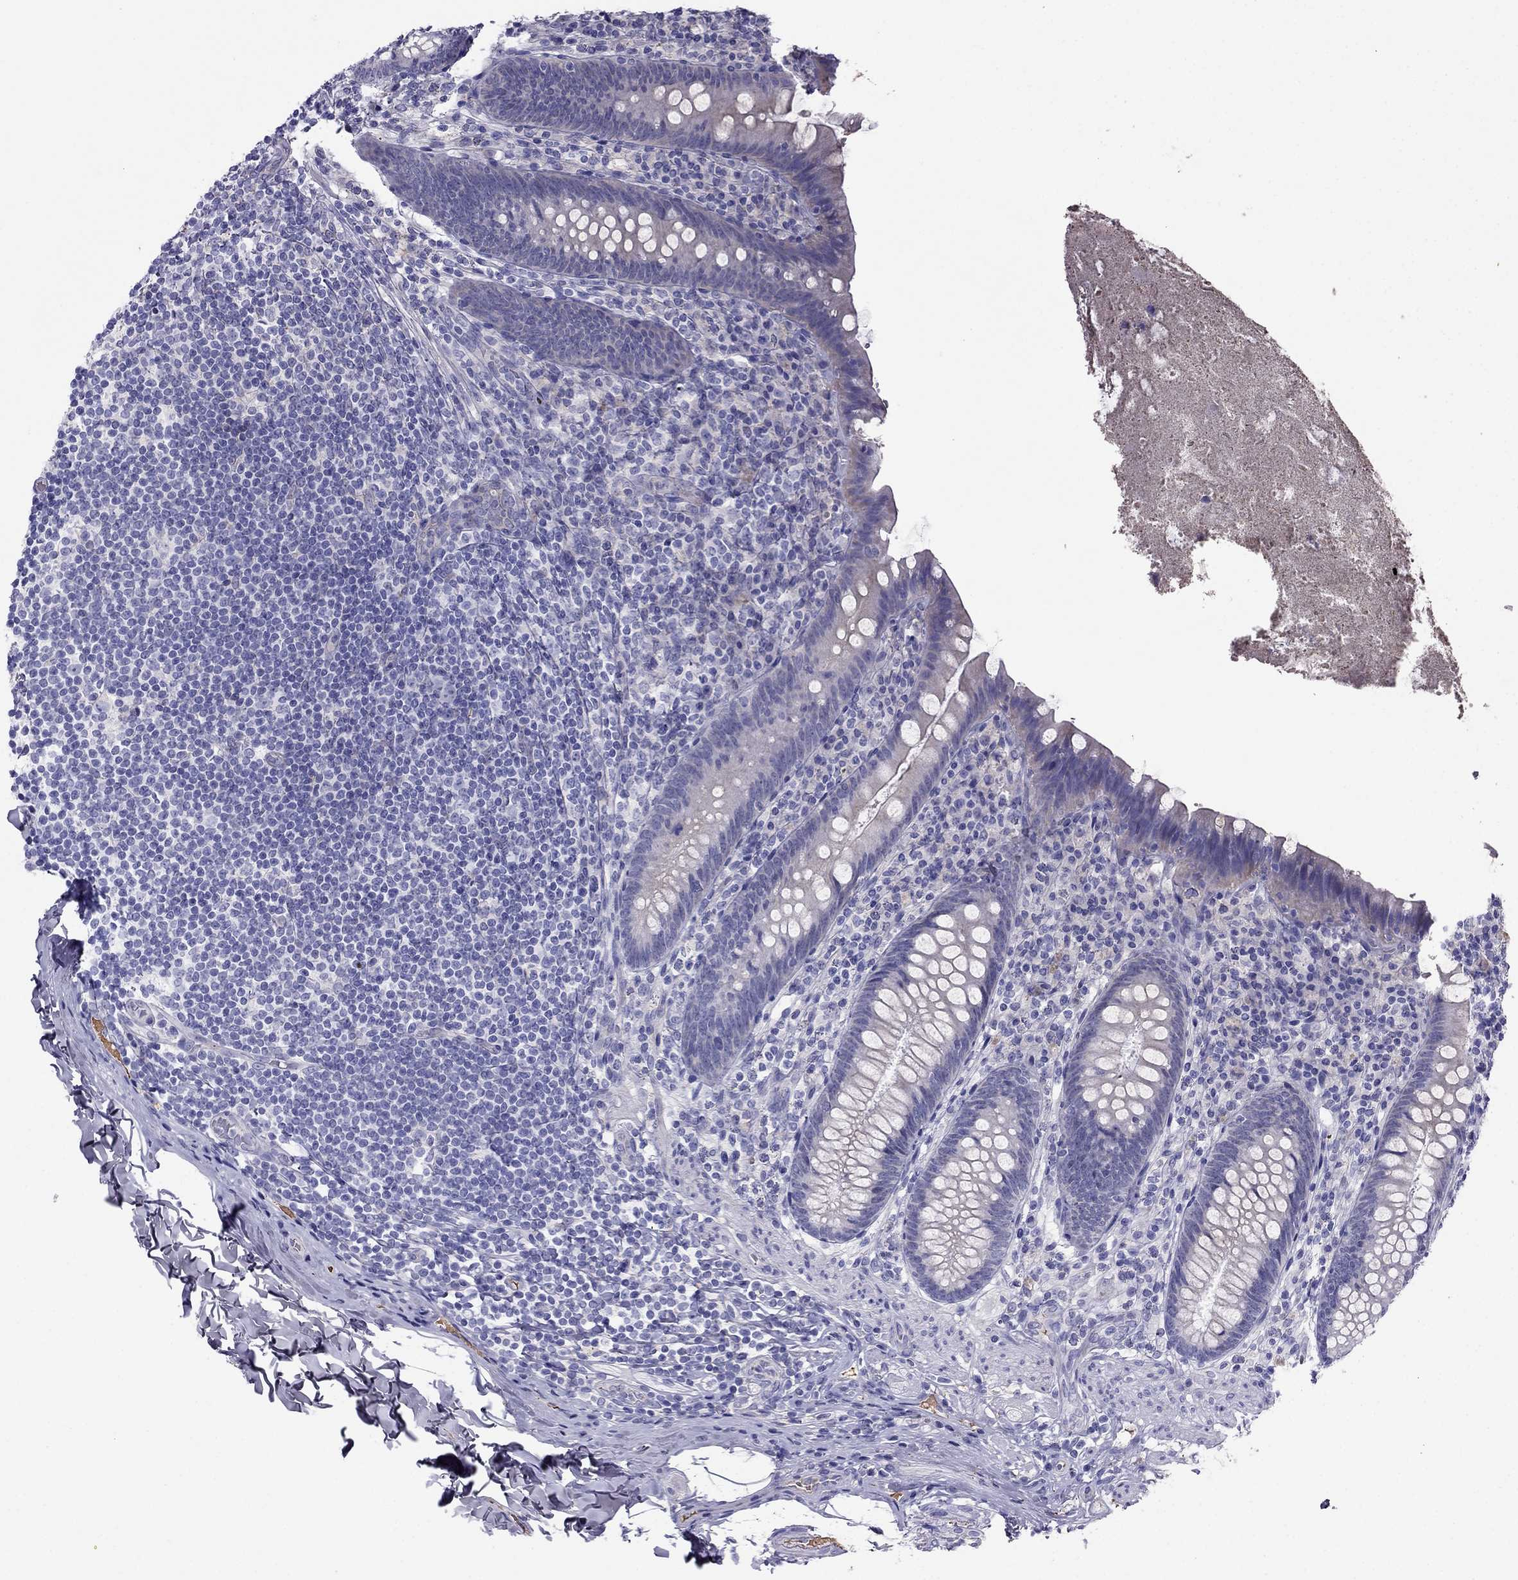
{"staining": {"intensity": "negative", "quantity": "none", "location": "none"}, "tissue": "appendix", "cell_type": "Glandular cells", "image_type": "normal", "snomed": [{"axis": "morphology", "description": "Normal tissue, NOS"}, {"axis": "topography", "description": "Appendix"}], "caption": "Glandular cells show no significant positivity in normal appendix.", "gene": "TBC1D21", "patient": {"sex": "male", "age": 47}}